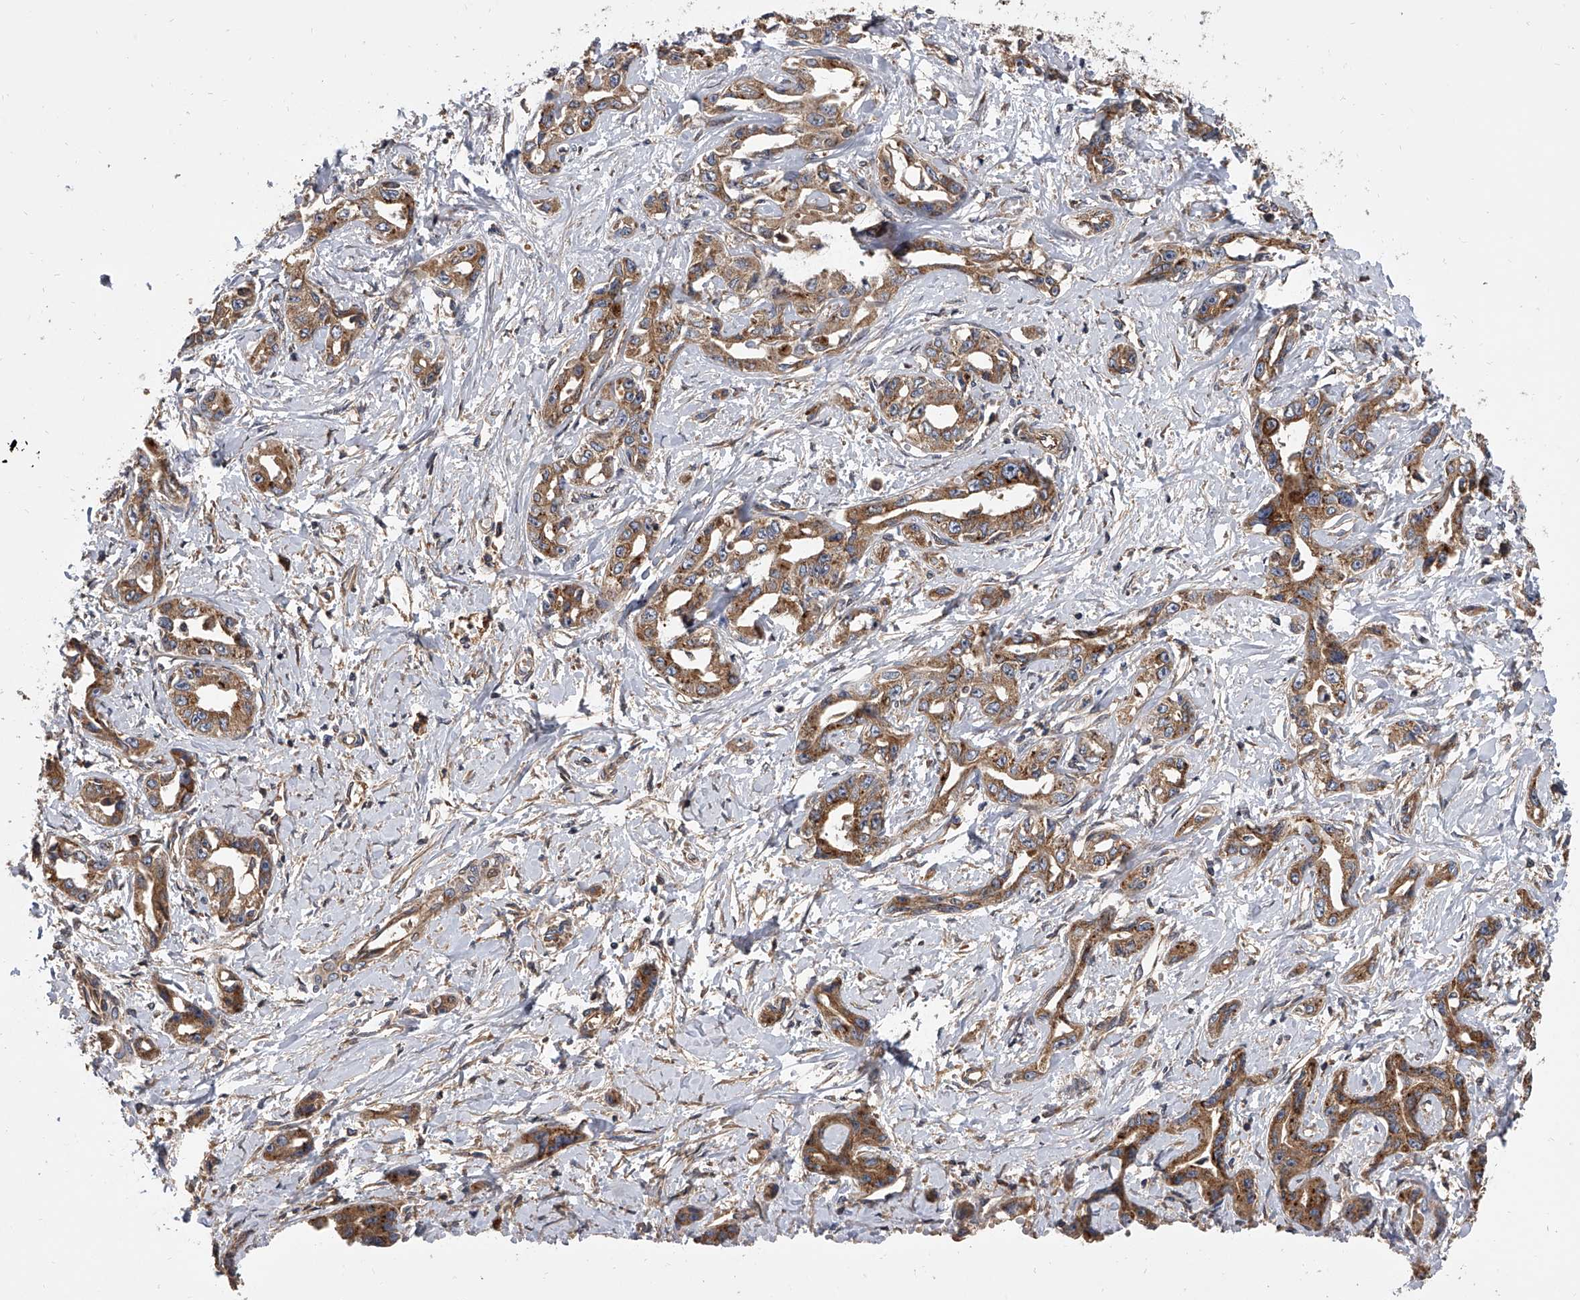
{"staining": {"intensity": "moderate", "quantity": ">75%", "location": "cytoplasmic/membranous"}, "tissue": "liver cancer", "cell_type": "Tumor cells", "image_type": "cancer", "snomed": [{"axis": "morphology", "description": "Cholangiocarcinoma"}, {"axis": "topography", "description": "Liver"}], "caption": "Protein staining by immunohistochemistry displays moderate cytoplasmic/membranous expression in about >75% of tumor cells in liver cancer (cholangiocarcinoma).", "gene": "EXOC4", "patient": {"sex": "male", "age": 59}}